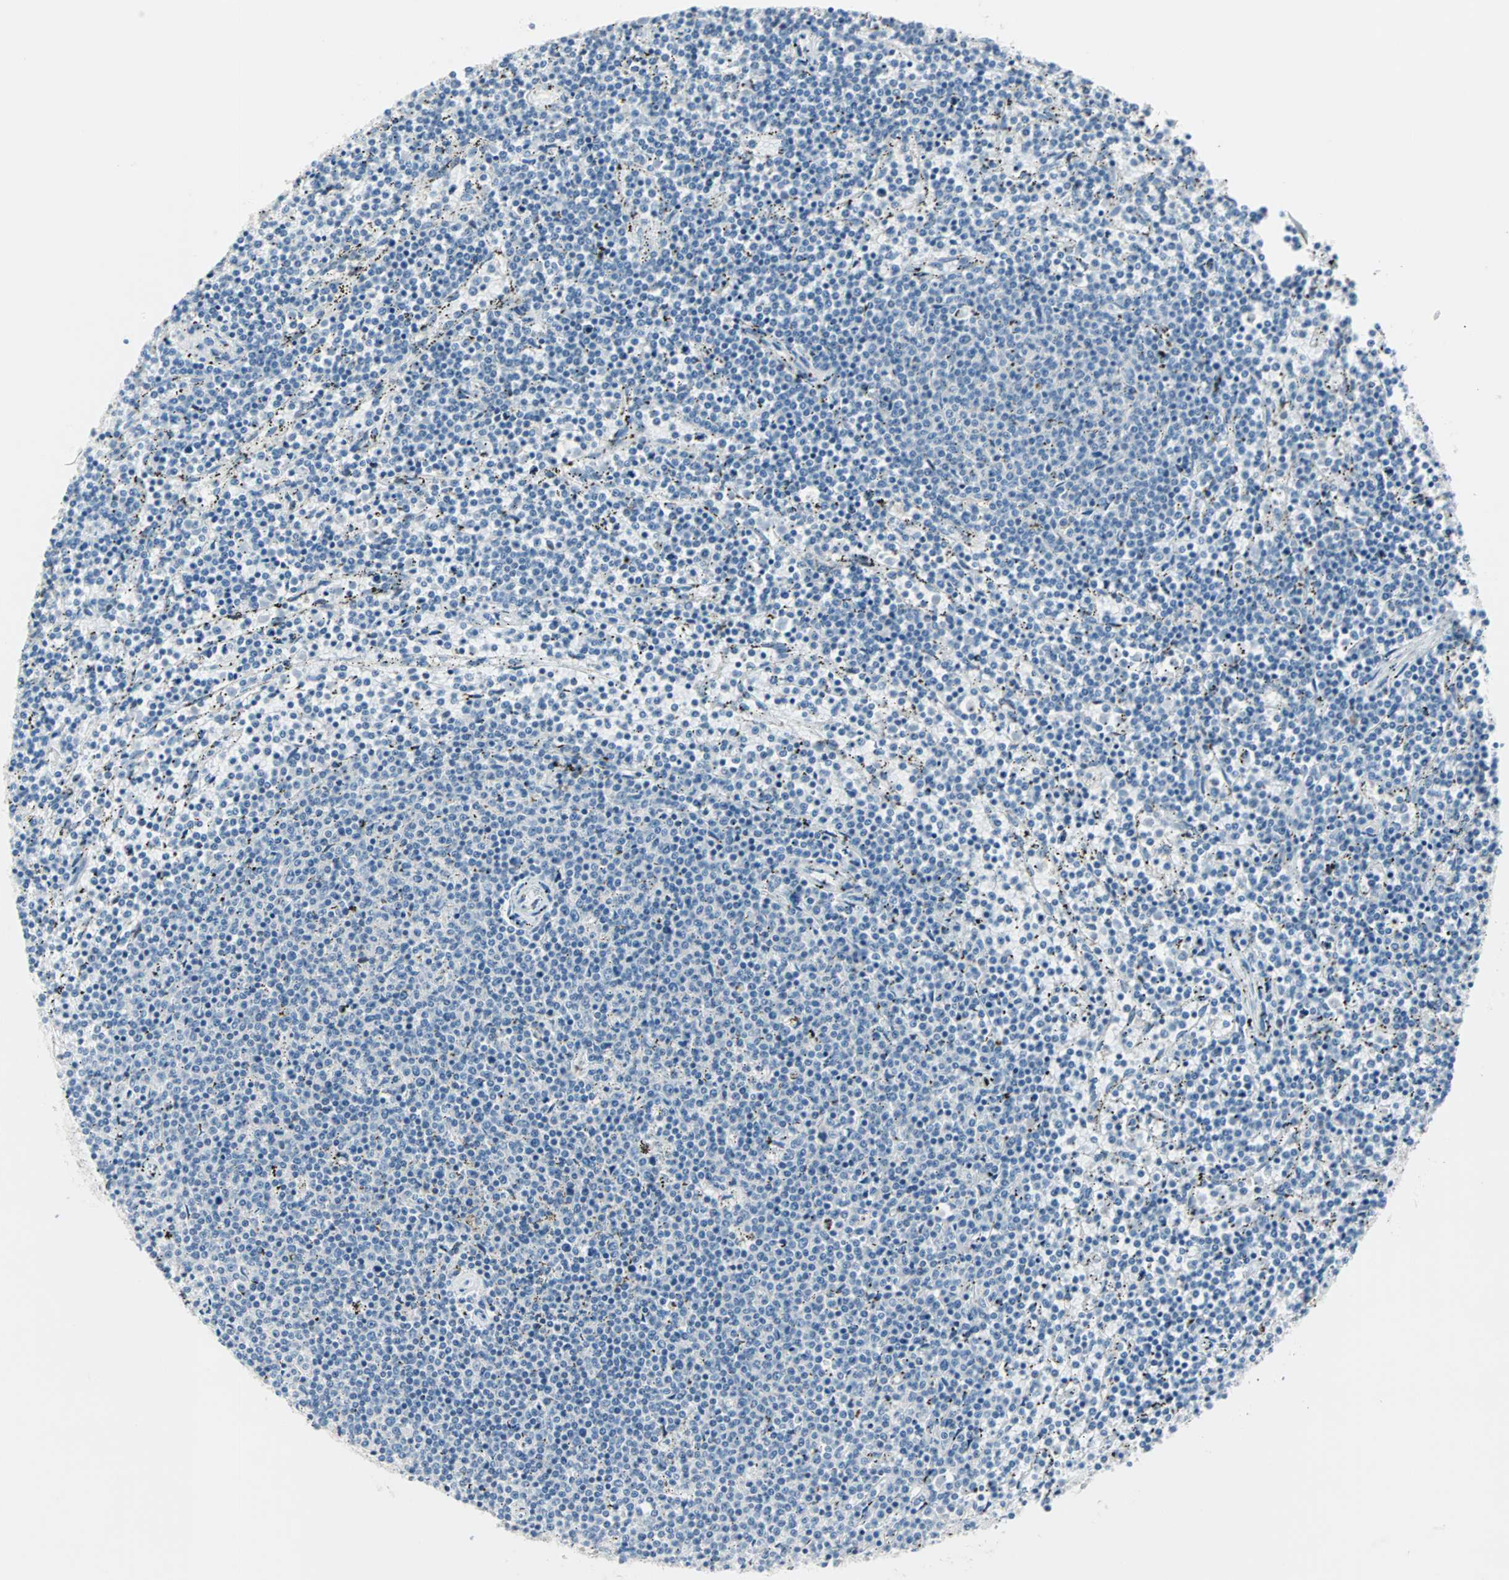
{"staining": {"intensity": "negative", "quantity": "none", "location": "none"}, "tissue": "lymphoma", "cell_type": "Tumor cells", "image_type": "cancer", "snomed": [{"axis": "morphology", "description": "Malignant lymphoma, non-Hodgkin's type, Low grade"}, {"axis": "topography", "description": "Spleen"}], "caption": "DAB (3,3'-diaminobenzidine) immunohistochemical staining of lymphoma displays no significant expression in tumor cells.", "gene": "NEFH", "patient": {"sex": "female", "age": 50}}